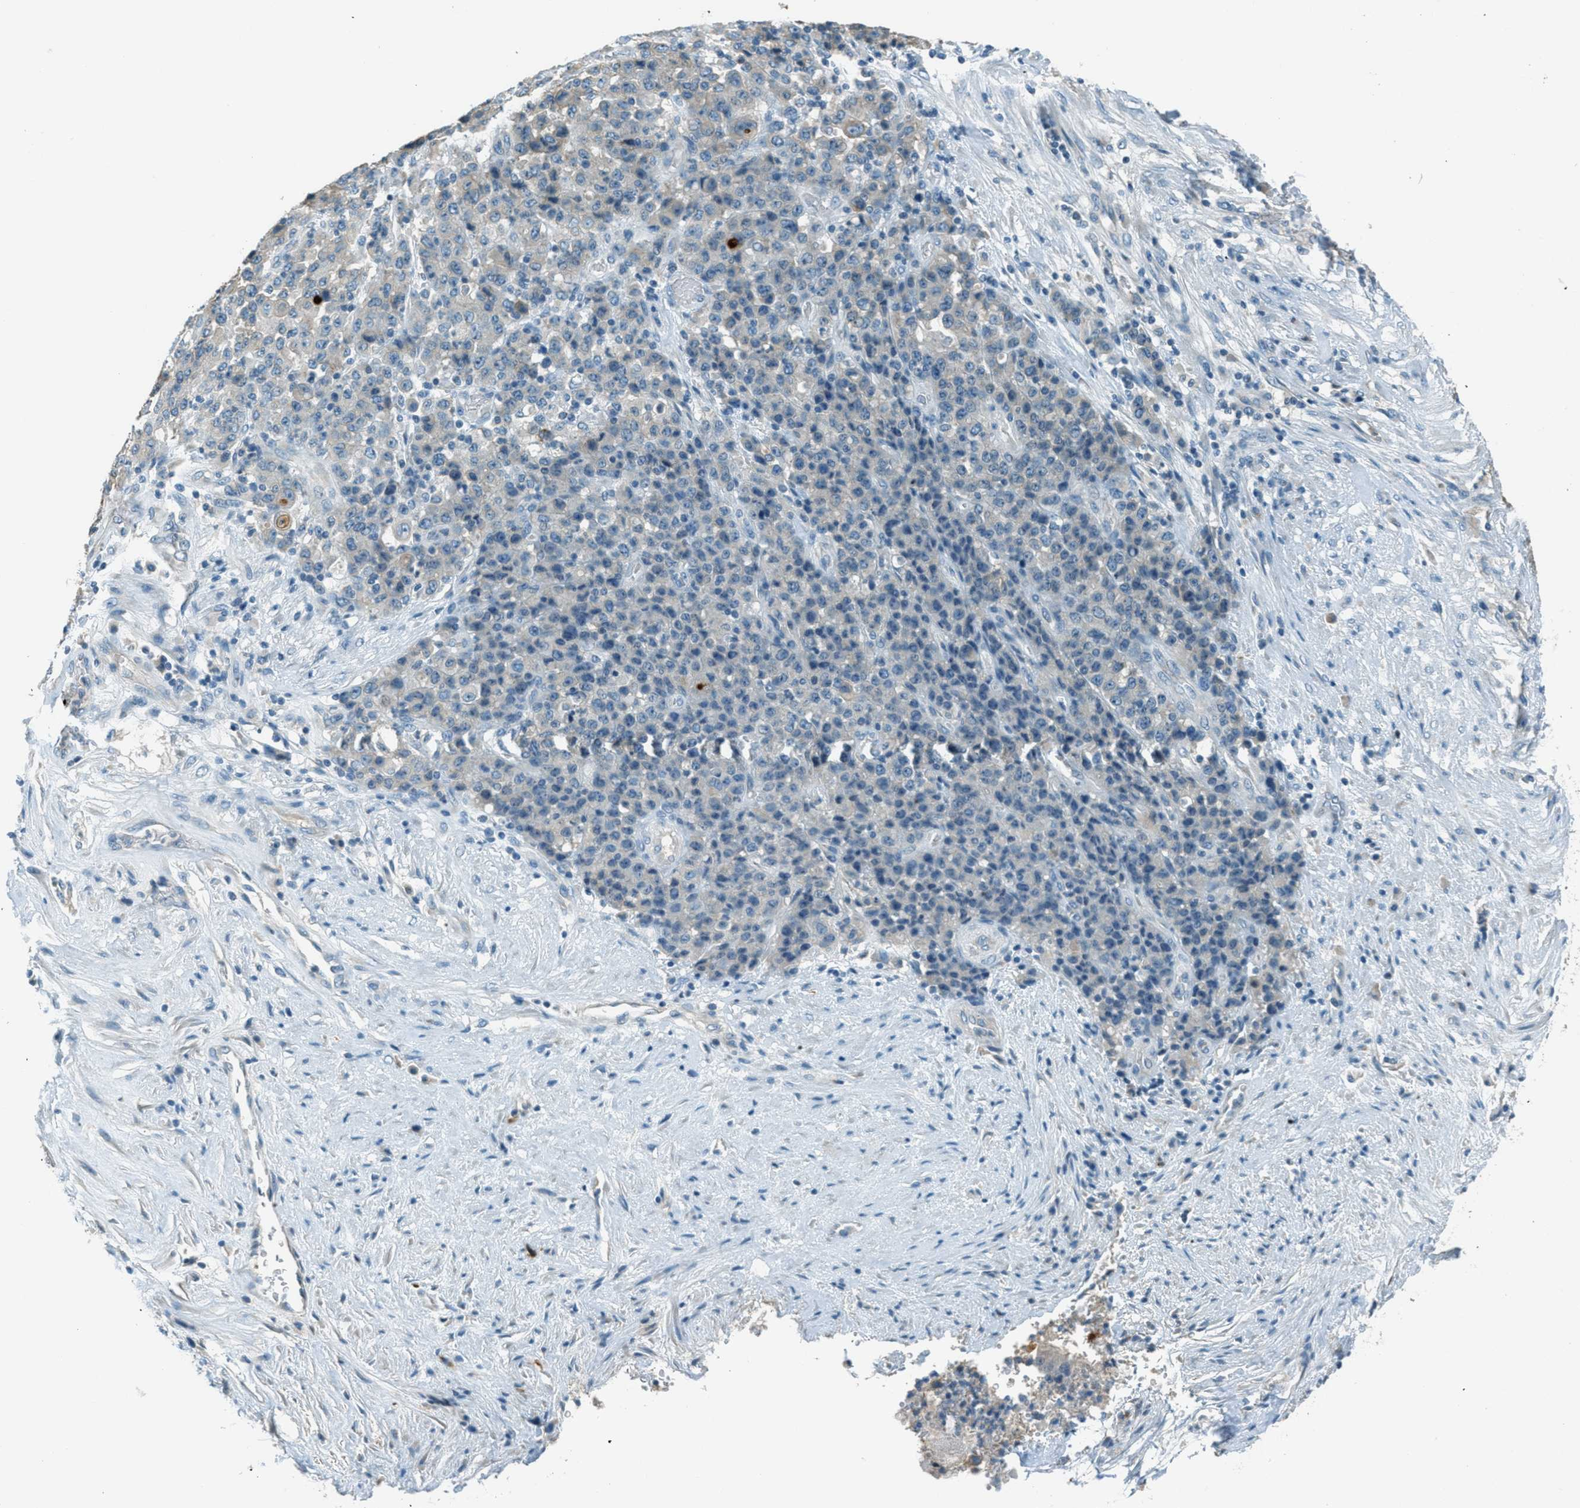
{"staining": {"intensity": "weak", "quantity": "<25%", "location": "cytoplasmic/membranous"}, "tissue": "stomach cancer", "cell_type": "Tumor cells", "image_type": "cancer", "snomed": [{"axis": "morphology", "description": "Adenocarcinoma, NOS"}, {"axis": "topography", "description": "Stomach"}], "caption": "This is a image of immunohistochemistry (IHC) staining of stomach cancer, which shows no positivity in tumor cells.", "gene": "MSLN", "patient": {"sex": "female", "age": 73}}